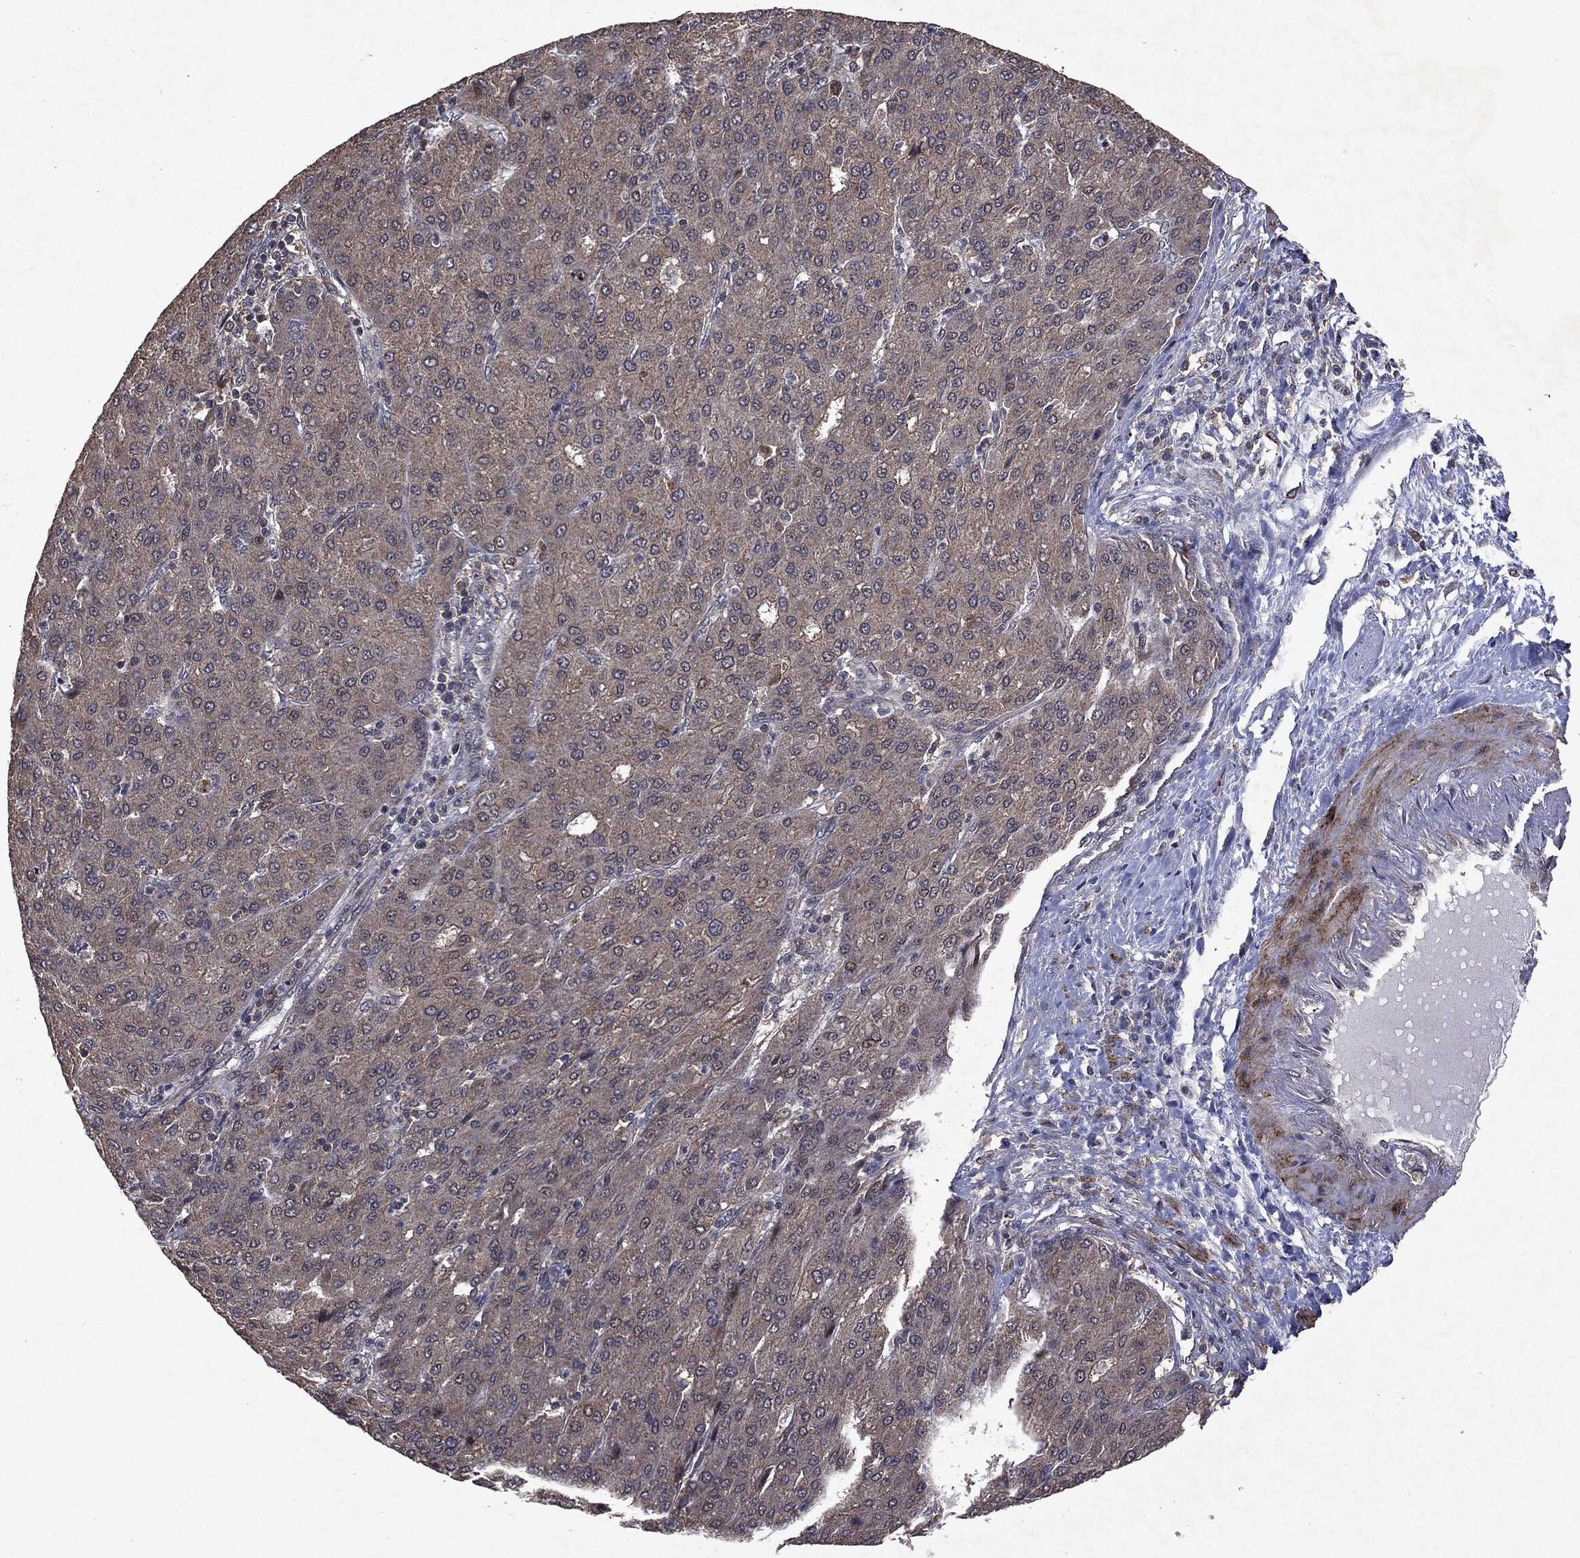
{"staining": {"intensity": "negative", "quantity": "none", "location": "none"}, "tissue": "liver cancer", "cell_type": "Tumor cells", "image_type": "cancer", "snomed": [{"axis": "morphology", "description": "Carcinoma, Hepatocellular, NOS"}, {"axis": "topography", "description": "Liver"}], "caption": "Histopathology image shows no significant protein staining in tumor cells of liver cancer.", "gene": "PTEN", "patient": {"sex": "male", "age": 65}}